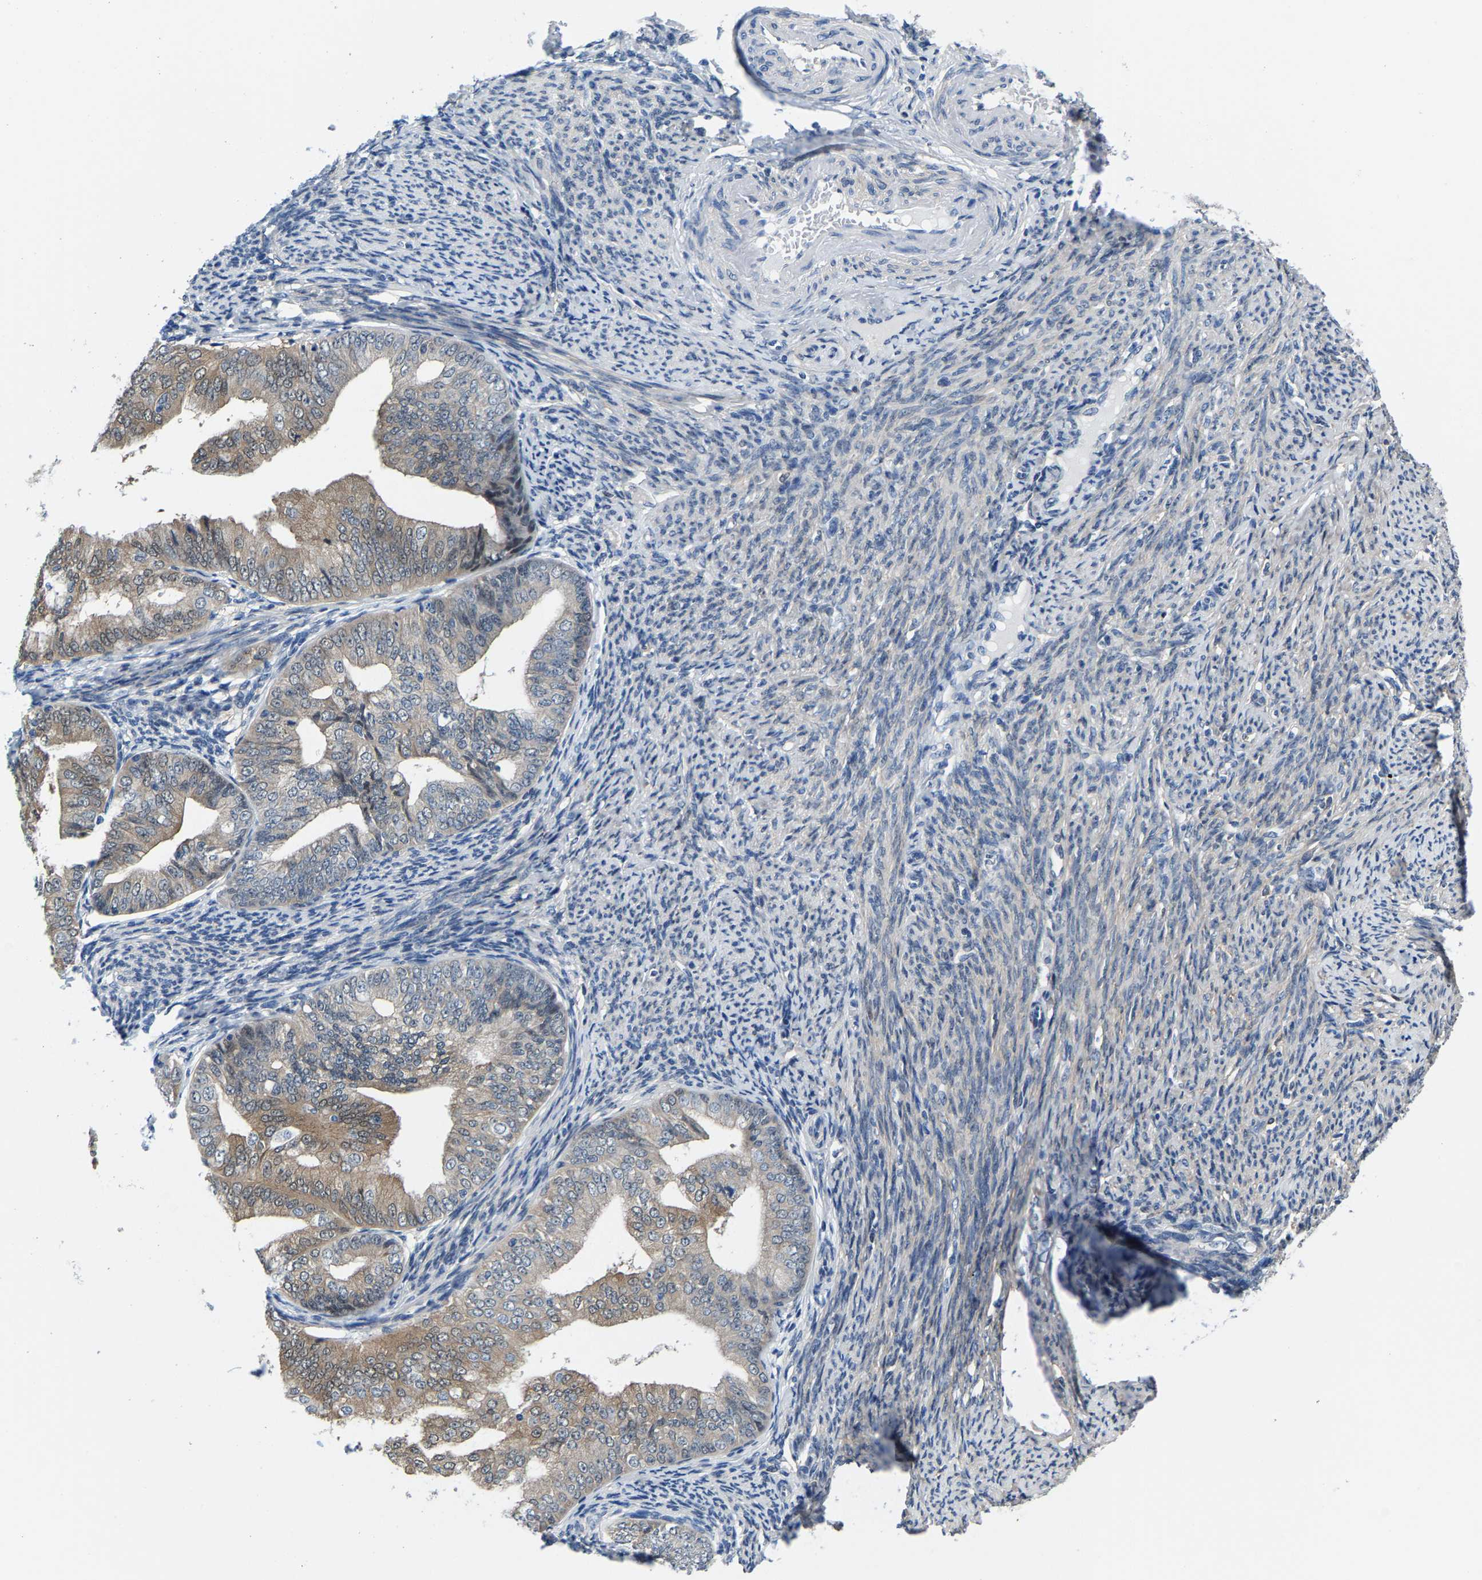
{"staining": {"intensity": "weak", "quantity": ">75%", "location": "cytoplasmic/membranous"}, "tissue": "endometrial cancer", "cell_type": "Tumor cells", "image_type": "cancer", "snomed": [{"axis": "morphology", "description": "Adenocarcinoma, NOS"}, {"axis": "topography", "description": "Endometrium"}], "caption": "A brown stain shows weak cytoplasmic/membranous expression of a protein in human endometrial adenocarcinoma tumor cells.", "gene": "SSH3", "patient": {"sex": "female", "age": 63}}